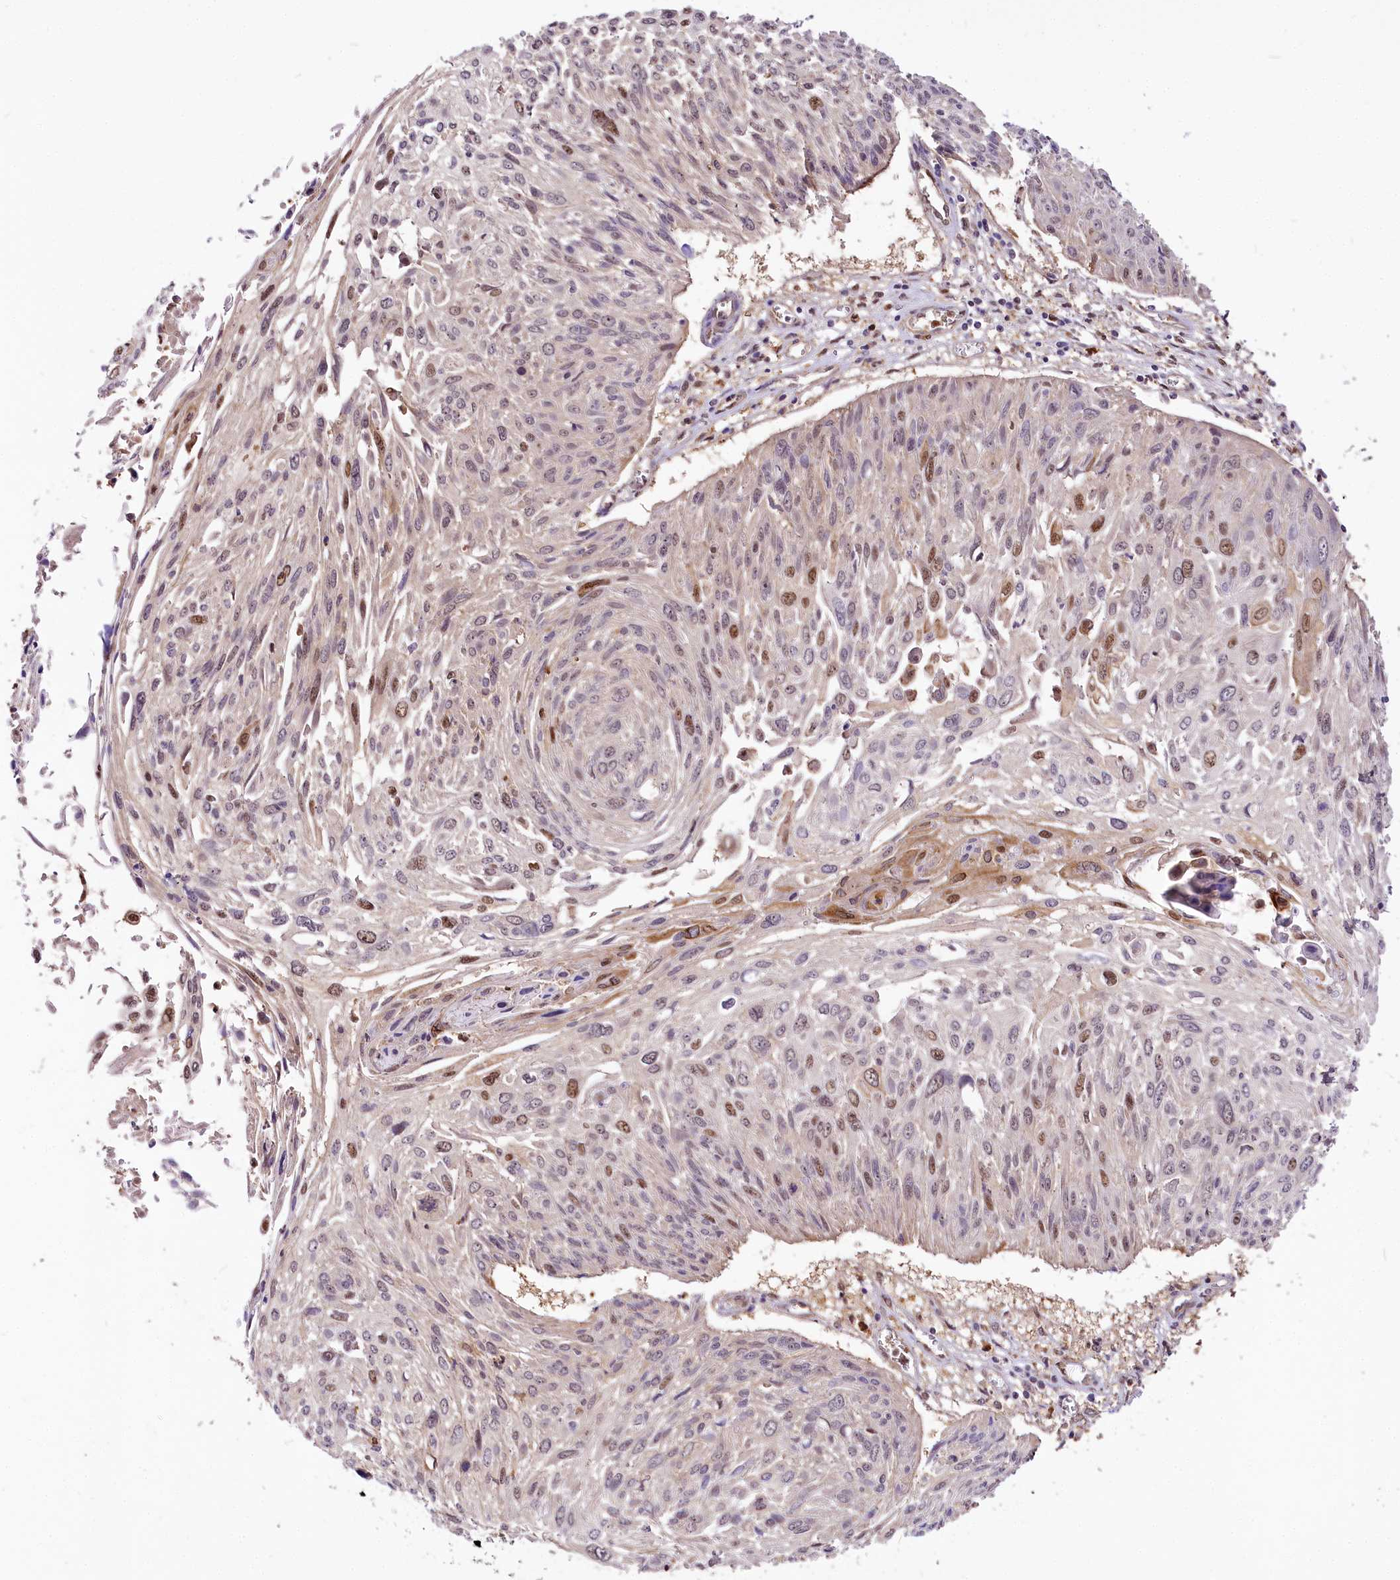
{"staining": {"intensity": "moderate", "quantity": "<25%", "location": "nuclear"}, "tissue": "cervical cancer", "cell_type": "Tumor cells", "image_type": "cancer", "snomed": [{"axis": "morphology", "description": "Squamous cell carcinoma, NOS"}, {"axis": "topography", "description": "Cervix"}], "caption": "Protein expression analysis of cervical squamous cell carcinoma reveals moderate nuclear expression in approximately <25% of tumor cells. The protein is shown in brown color, while the nuclei are stained blue.", "gene": "GNL3L", "patient": {"sex": "female", "age": 51}}